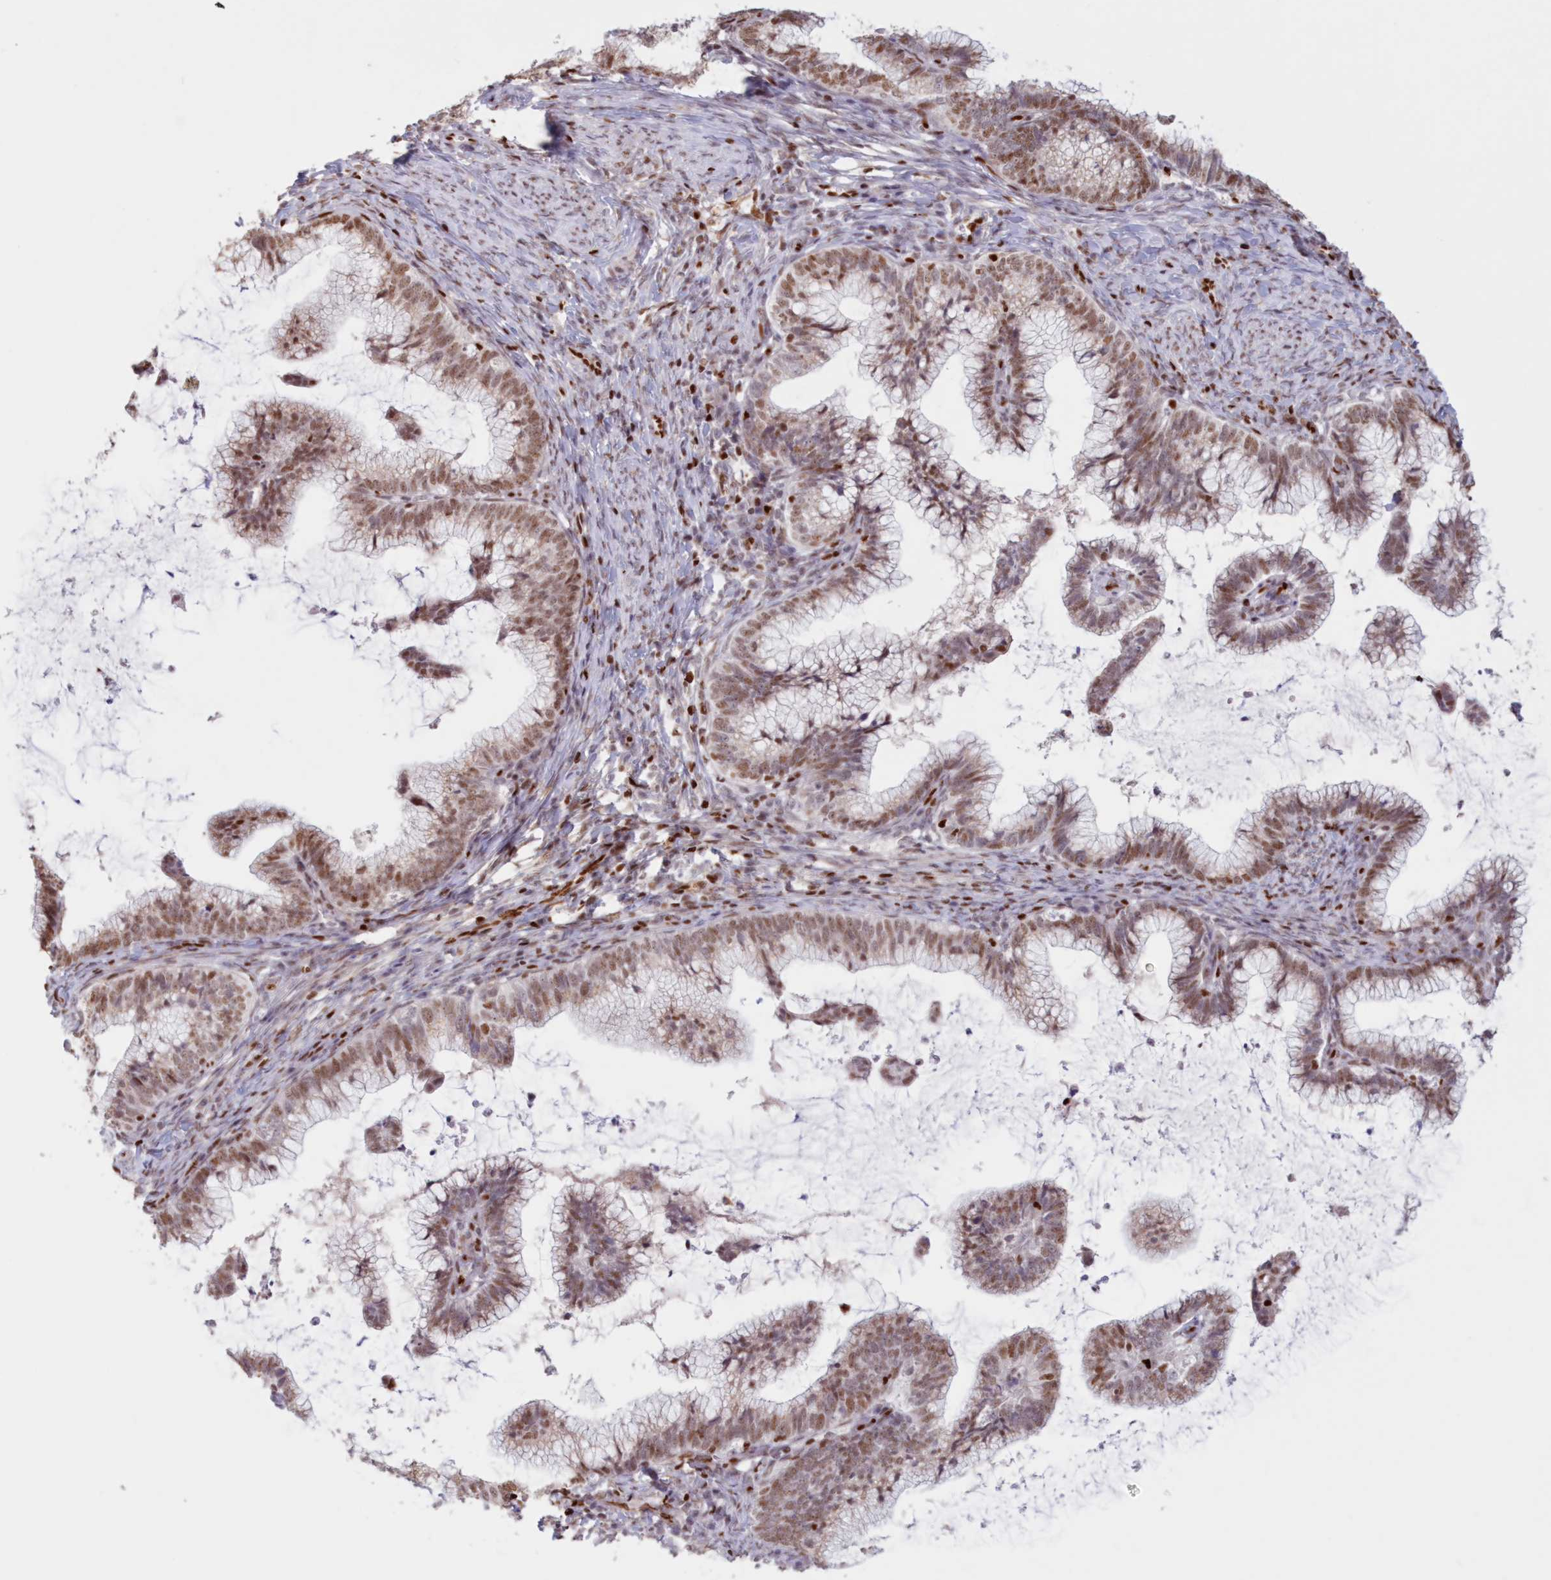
{"staining": {"intensity": "moderate", "quantity": ">75%", "location": "nuclear"}, "tissue": "cervical cancer", "cell_type": "Tumor cells", "image_type": "cancer", "snomed": [{"axis": "morphology", "description": "Adenocarcinoma, NOS"}, {"axis": "topography", "description": "Cervix"}], "caption": "The micrograph demonstrates immunohistochemical staining of adenocarcinoma (cervical). There is moderate nuclear staining is identified in approximately >75% of tumor cells. (DAB (3,3'-diaminobenzidine) IHC, brown staining for protein, blue staining for nuclei).", "gene": "POLR2B", "patient": {"sex": "female", "age": 36}}